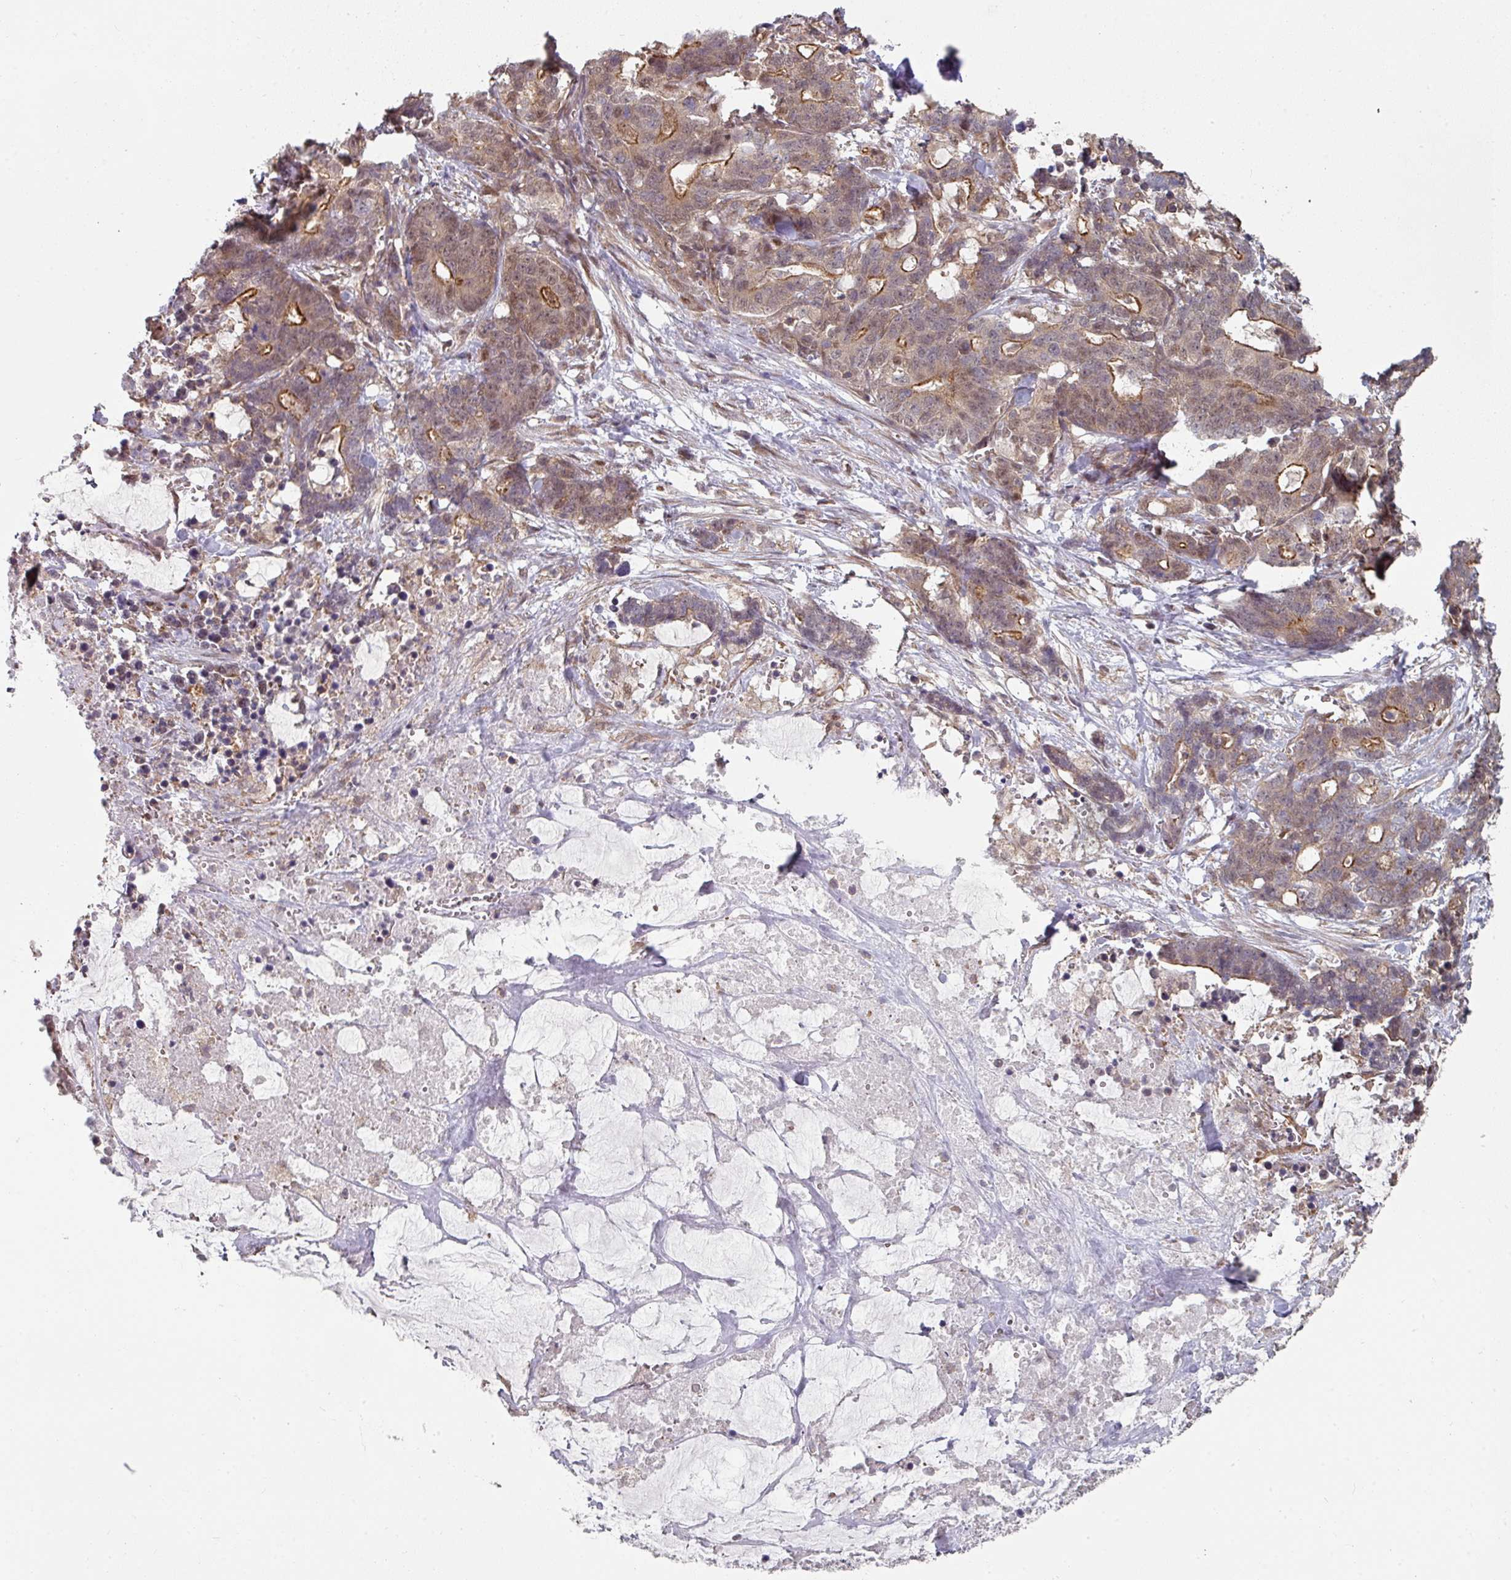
{"staining": {"intensity": "moderate", "quantity": "25%-75%", "location": "cytoplasmic/membranous,nuclear"}, "tissue": "stomach cancer", "cell_type": "Tumor cells", "image_type": "cancer", "snomed": [{"axis": "morphology", "description": "Normal tissue, NOS"}, {"axis": "morphology", "description": "Adenocarcinoma, NOS"}, {"axis": "topography", "description": "Stomach"}], "caption": "Moderate cytoplasmic/membranous and nuclear staining is seen in approximately 25%-75% of tumor cells in stomach cancer.", "gene": "PSME3IP1", "patient": {"sex": "female", "age": 64}}